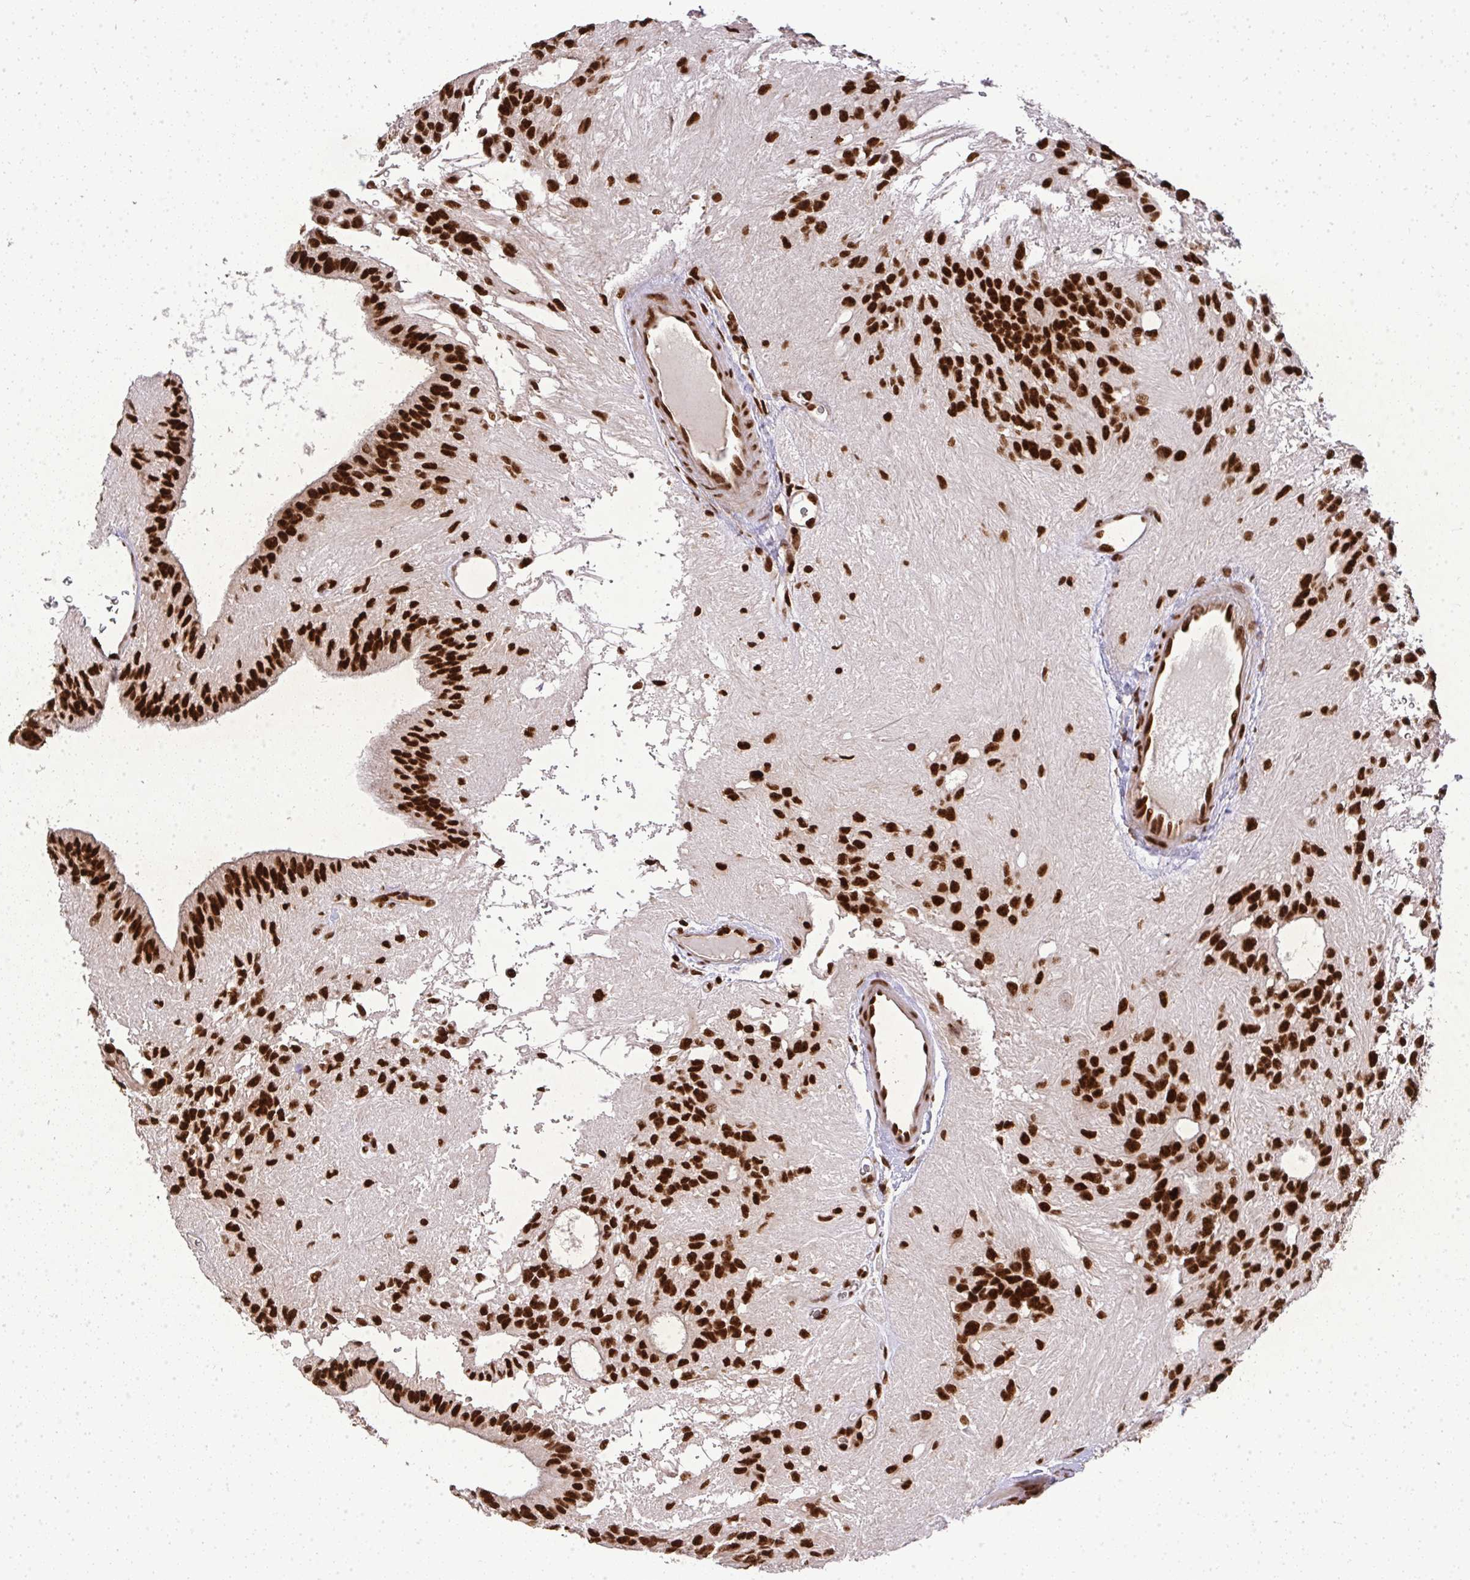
{"staining": {"intensity": "strong", "quantity": ">75%", "location": "nuclear"}, "tissue": "glioma", "cell_type": "Tumor cells", "image_type": "cancer", "snomed": [{"axis": "morphology", "description": "Glioma, malignant, Low grade"}, {"axis": "topography", "description": "Brain"}], "caption": "Tumor cells exhibit strong nuclear positivity in approximately >75% of cells in glioma.", "gene": "U2AF1", "patient": {"sex": "male", "age": 31}}